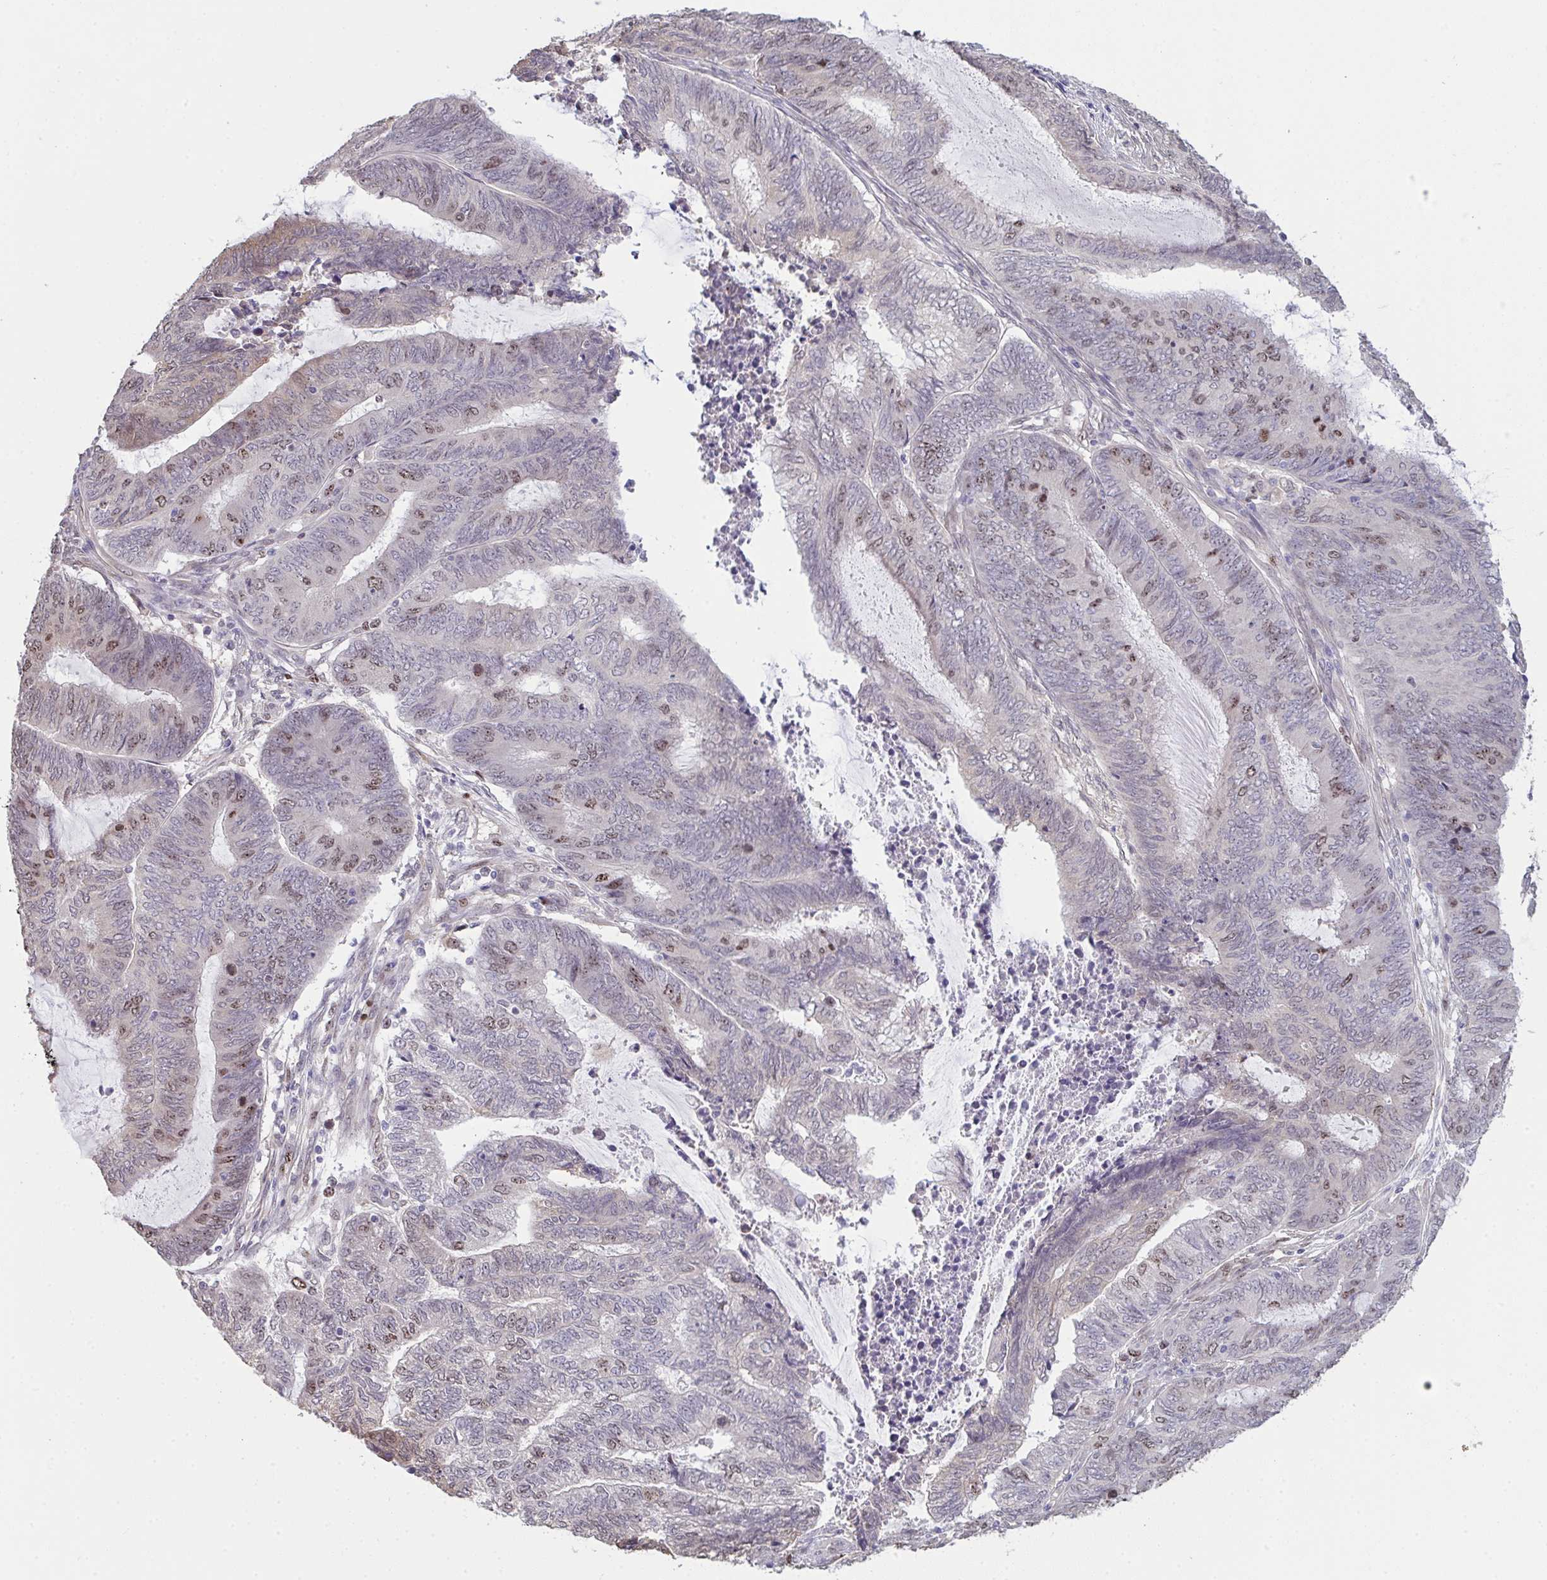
{"staining": {"intensity": "moderate", "quantity": "<25%", "location": "nuclear"}, "tissue": "endometrial cancer", "cell_type": "Tumor cells", "image_type": "cancer", "snomed": [{"axis": "morphology", "description": "Adenocarcinoma, NOS"}, {"axis": "topography", "description": "Uterus"}, {"axis": "topography", "description": "Endometrium"}], "caption": "DAB immunohistochemical staining of endometrial cancer (adenocarcinoma) exhibits moderate nuclear protein expression in approximately <25% of tumor cells.", "gene": "SETD7", "patient": {"sex": "female", "age": 70}}